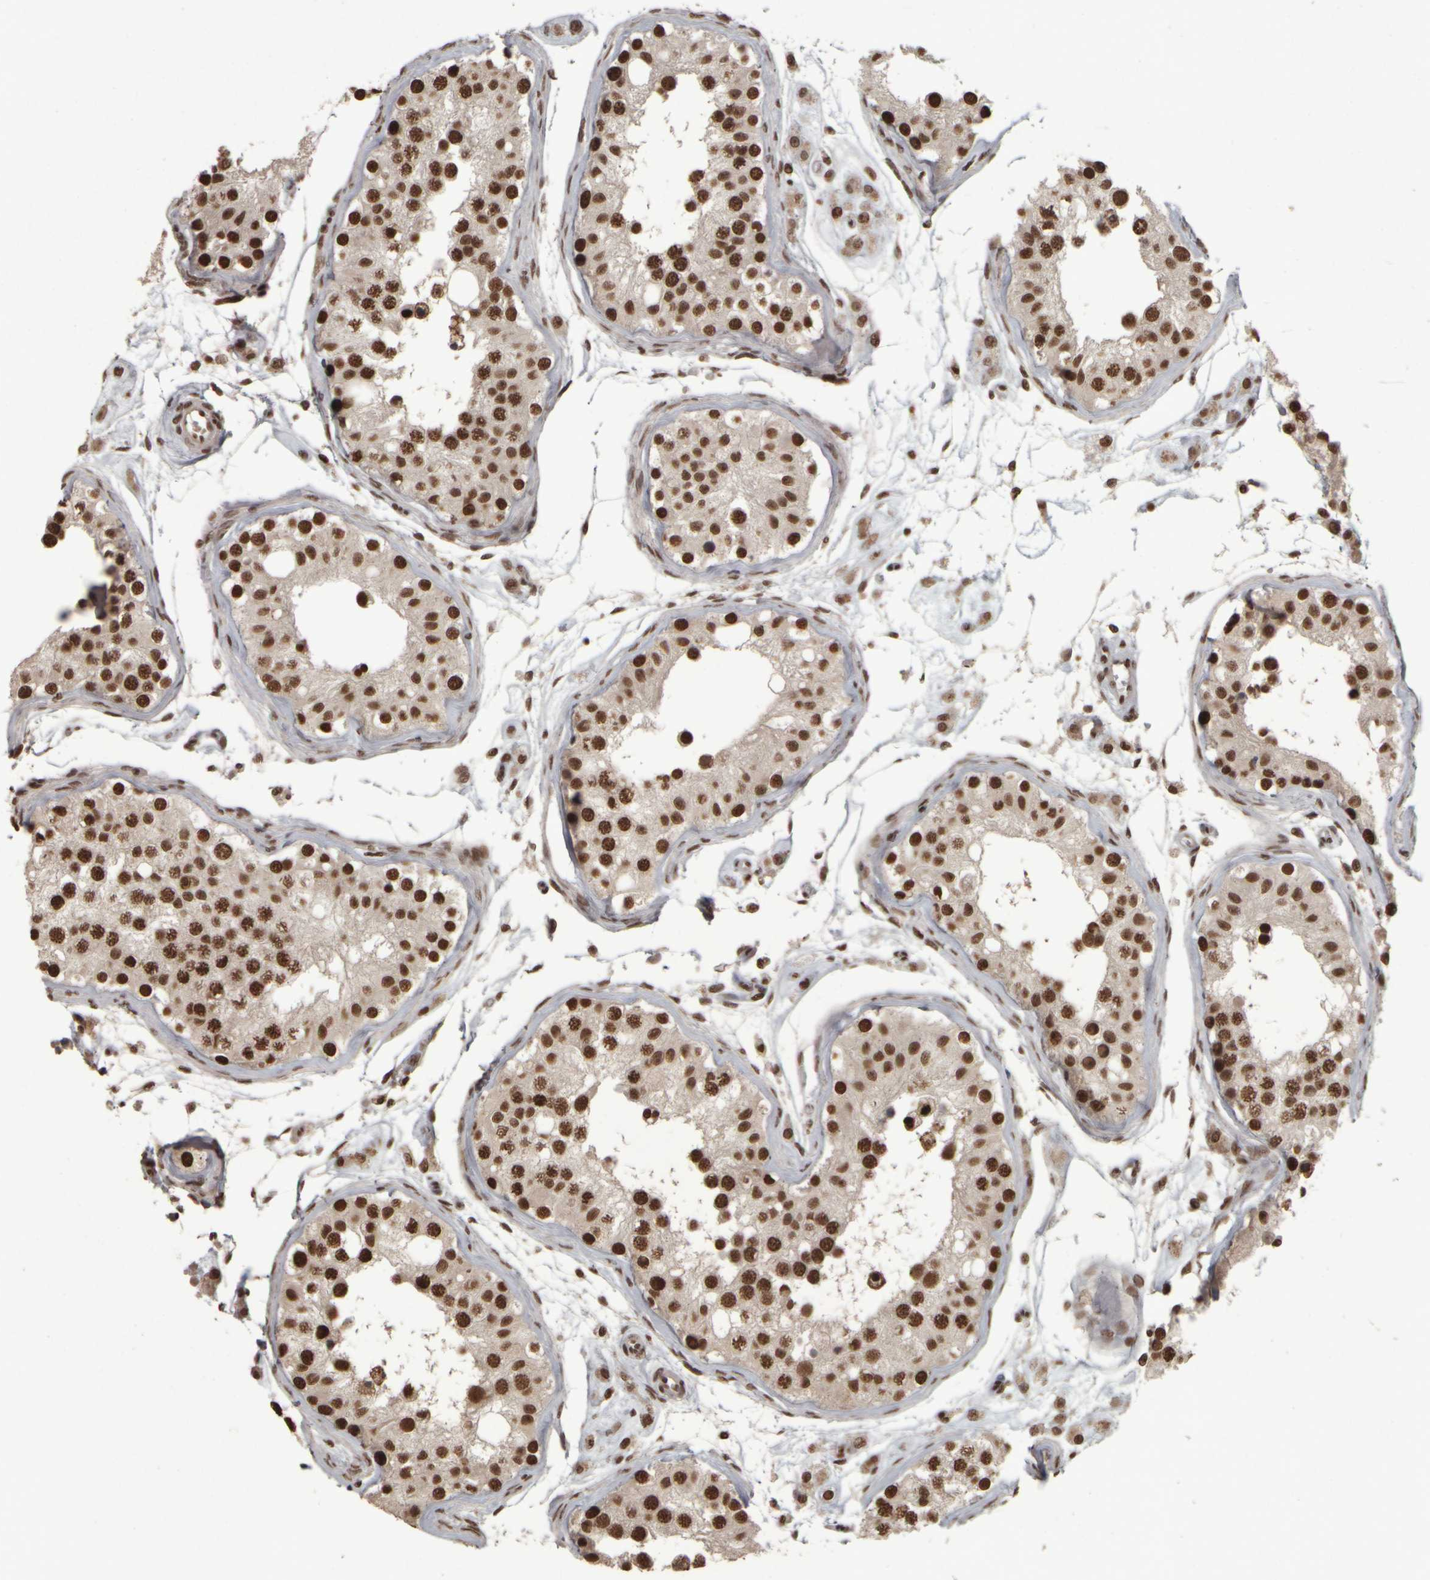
{"staining": {"intensity": "strong", "quantity": ">75%", "location": "nuclear"}, "tissue": "testis", "cell_type": "Cells in seminiferous ducts", "image_type": "normal", "snomed": [{"axis": "morphology", "description": "Normal tissue, NOS"}, {"axis": "morphology", "description": "Adenocarcinoma, metastatic, NOS"}, {"axis": "topography", "description": "Testis"}], "caption": "Strong nuclear expression for a protein is present in approximately >75% of cells in seminiferous ducts of benign testis using IHC.", "gene": "ZFHX4", "patient": {"sex": "male", "age": 26}}